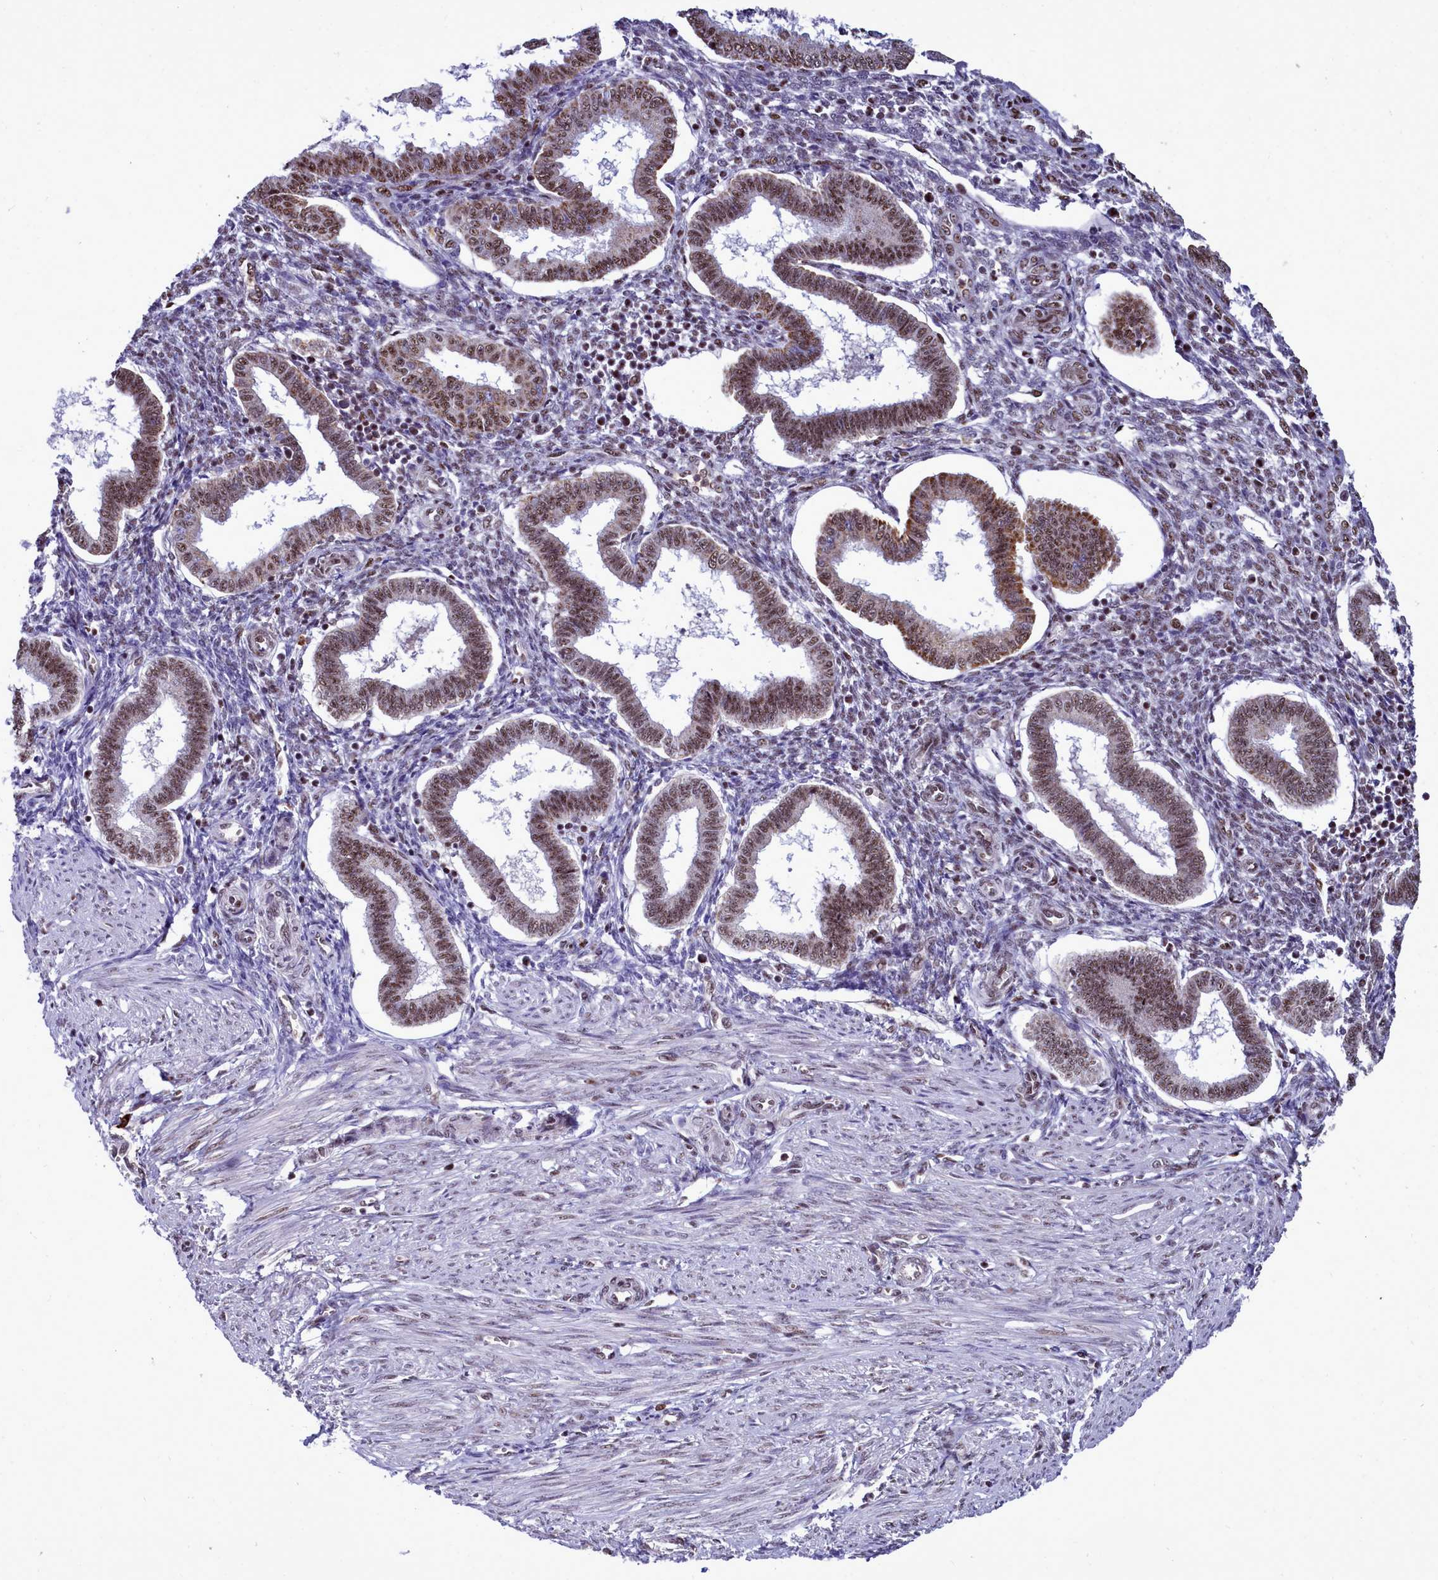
{"staining": {"intensity": "negative", "quantity": "none", "location": "none"}, "tissue": "endometrium", "cell_type": "Cells in endometrial stroma", "image_type": "normal", "snomed": [{"axis": "morphology", "description": "Normal tissue, NOS"}, {"axis": "topography", "description": "Endometrium"}], "caption": "Micrograph shows no protein positivity in cells in endometrial stroma of normal endometrium. (Stains: DAB (3,3'-diaminobenzidine) immunohistochemistry with hematoxylin counter stain, Microscopy: brightfield microscopy at high magnification).", "gene": "POM121L2", "patient": {"sex": "female", "age": 24}}